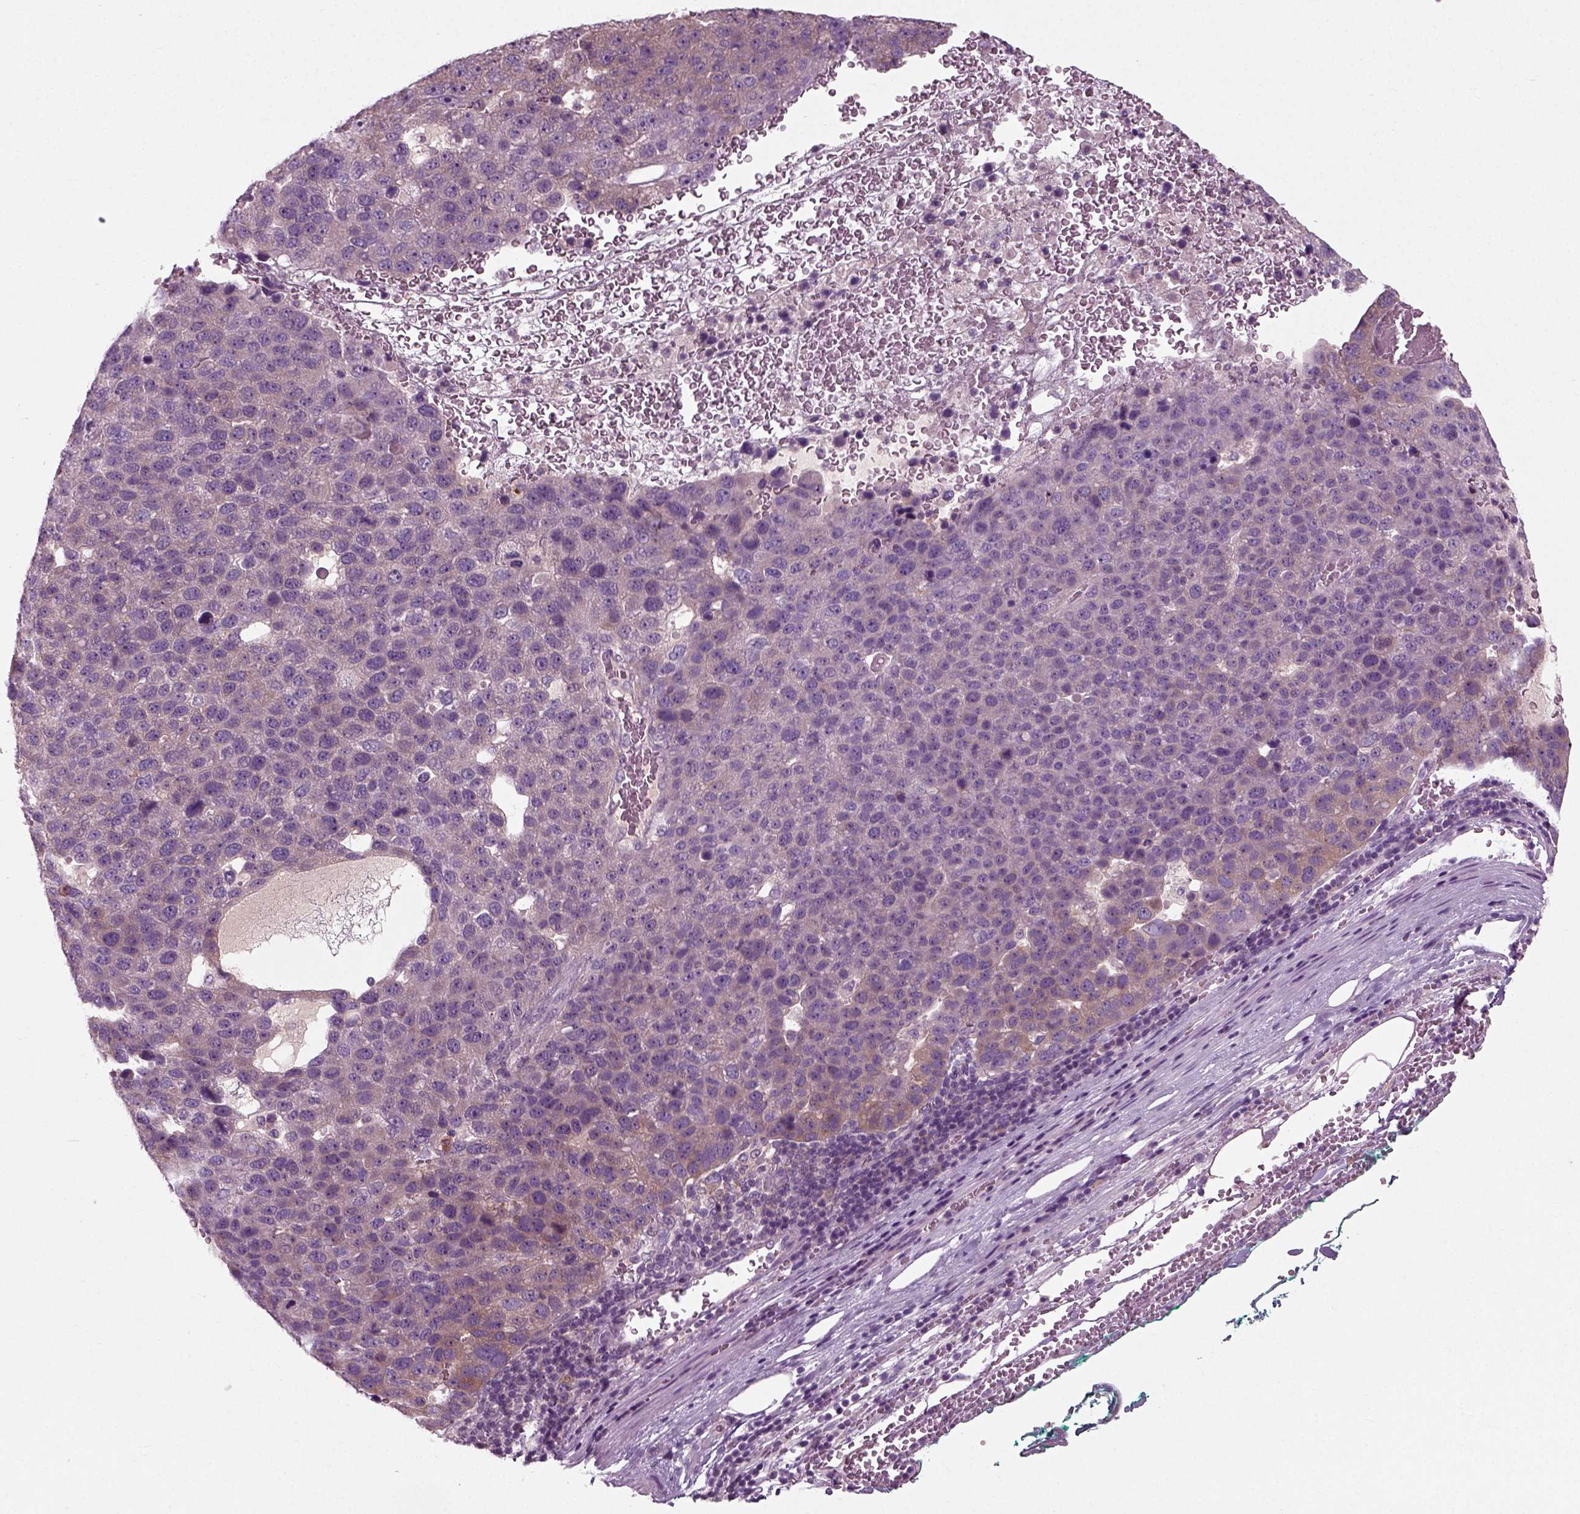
{"staining": {"intensity": "moderate", "quantity": "<25%", "location": "cytoplasmic/membranous"}, "tissue": "pancreatic cancer", "cell_type": "Tumor cells", "image_type": "cancer", "snomed": [{"axis": "morphology", "description": "Adenocarcinoma, NOS"}, {"axis": "topography", "description": "Pancreas"}], "caption": "Pancreatic adenocarcinoma stained for a protein displays moderate cytoplasmic/membranous positivity in tumor cells.", "gene": "RND2", "patient": {"sex": "female", "age": 61}}